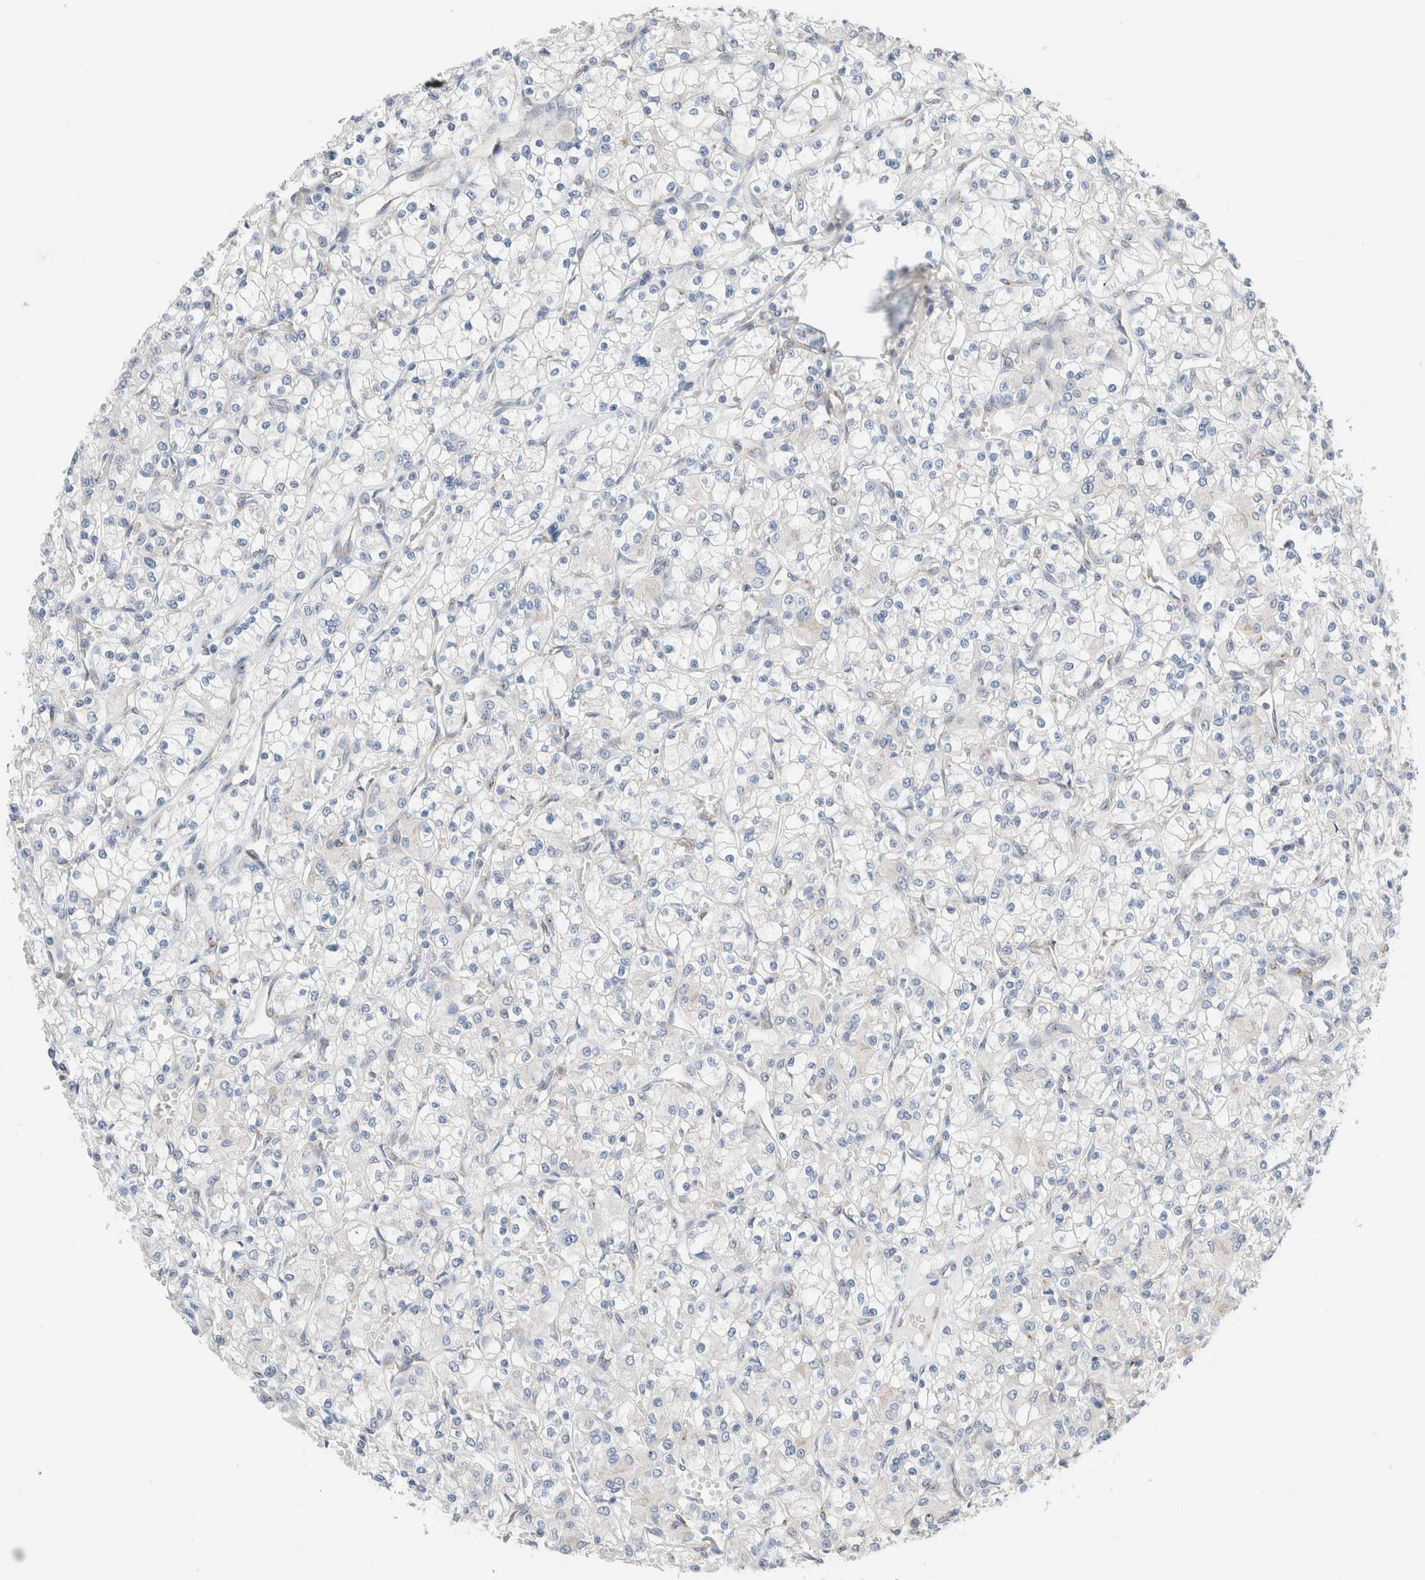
{"staining": {"intensity": "negative", "quantity": "none", "location": "none"}, "tissue": "renal cancer", "cell_type": "Tumor cells", "image_type": "cancer", "snomed": [{"axis": "morphology", "description": "Adenocarcinoma, NOS"}, {"axis": "topography", "description": "Kidney"}], "caption": "Micrograph shows no protein expression in tumor cells of renal cancer (adenocarcinoma) tissue. (DAB IHC with hematoxylin counter stain).", "gene": "CASC3", "patient": {"sex": "female", "age": 59}}